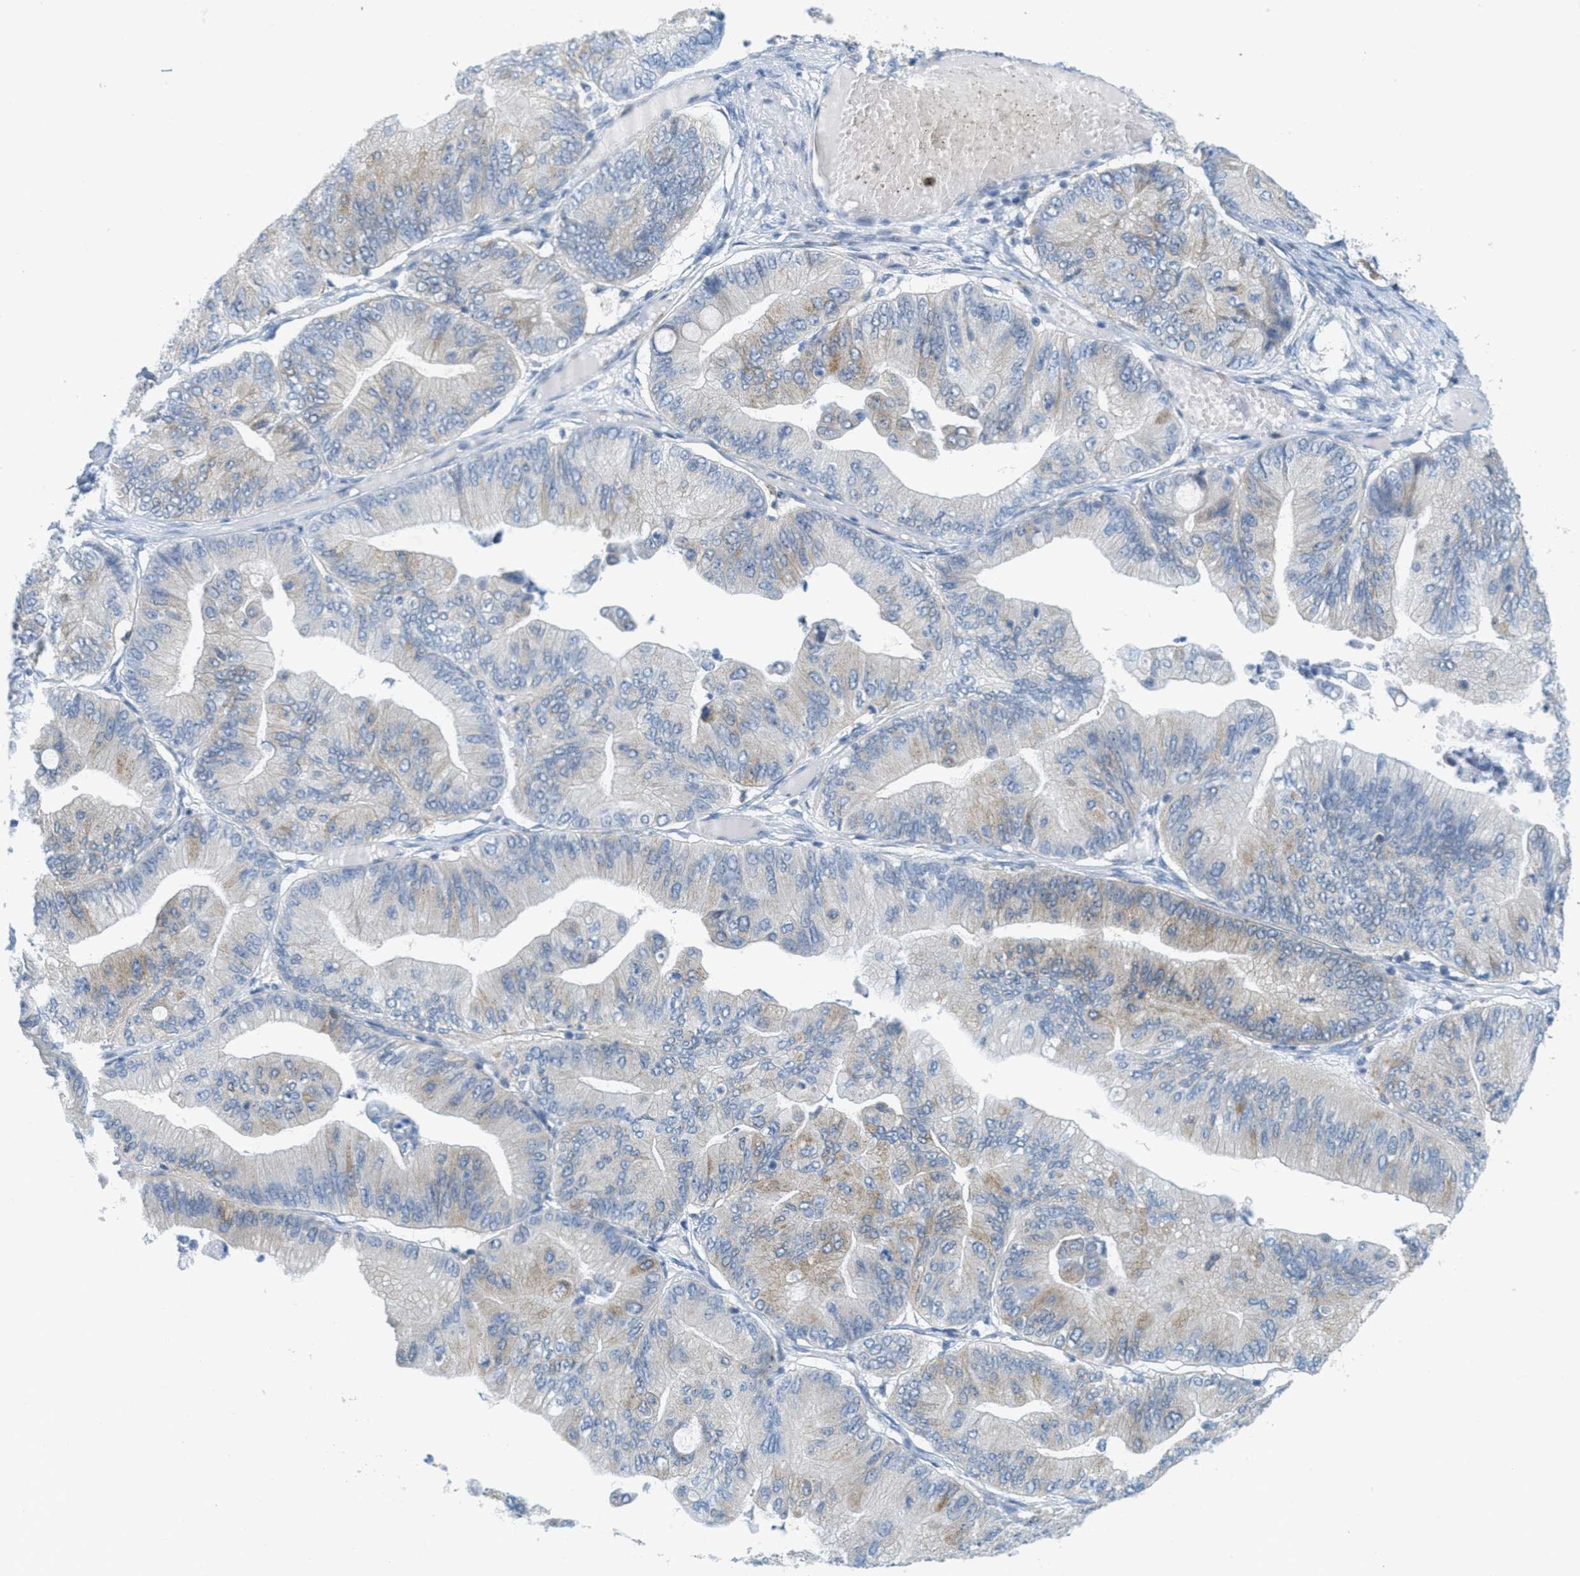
{"staining": {"intensity": "weak", "quantity": "<25%", "location": "cytoplasmic/membranous"}, "tissue": "ovarian cancer", "cell_type": "Tumor cells", "image_type": "cancer", "snomed": [{"axis": "morphology", "description": "Cystadenocarcinoma, mucinous, NOS"}, {"axis": "topography", "description": "Ovary"}], "caption": "Protein analysis of ovarian cancer (mucinous cystadenocarcinoma) reveals no significant staining in tumor cells.", "gene": "TEX264", "patient": {"sex": "female", "age": 61}}